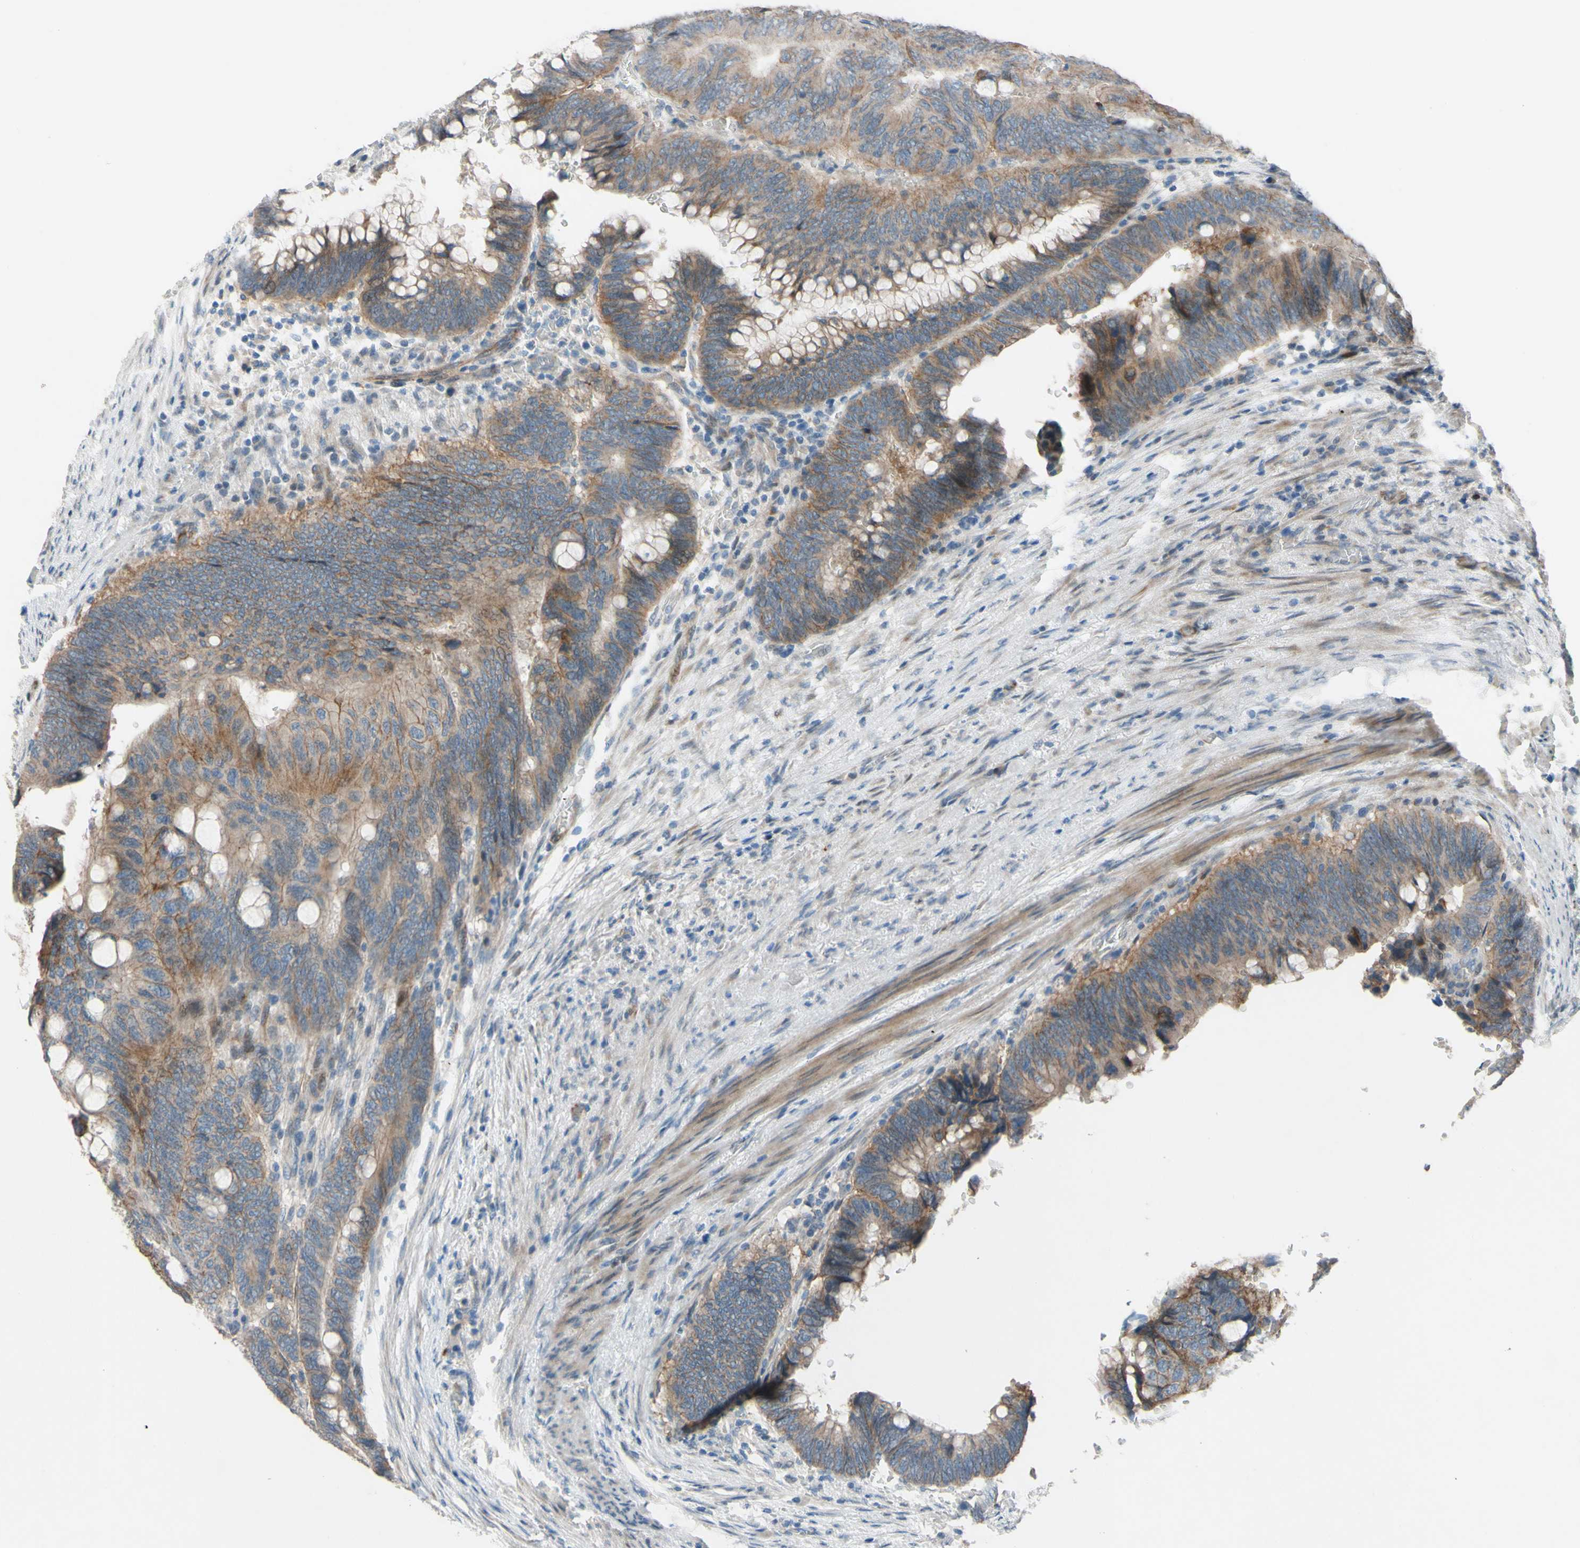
{"staining": {"intensity": "moderate", "quantity": ">75%", "location": "cytoplasmic/membranous"}, "tissue": "colorectal cancer", "cell_type": "Tumor cells", "image_type": "cancer", "snomed": [{"axis": "morphology", "description": "Normal tissue, NOS"}, {"axis": "morphology", "description": "Adenocarcinoma, NOS"}, {"axis": "topography", "description": "Rectum"}, {"axis": "topography", "description": "Peripheral nerve tissue"}], "caption": "High-magnification brightfield microscopy of adenocarcinoma (colorectal) stained with DAB (3,3'-diaminobenzidine) (brown) and counterstained with hematoxylin (blue). tumor cells exhibit moderate cytoplasmic/membranous positivity is present in approximately>75% of cells.", "gene": "CDCP1", "patient": {"sex": "male", "age": 92}}